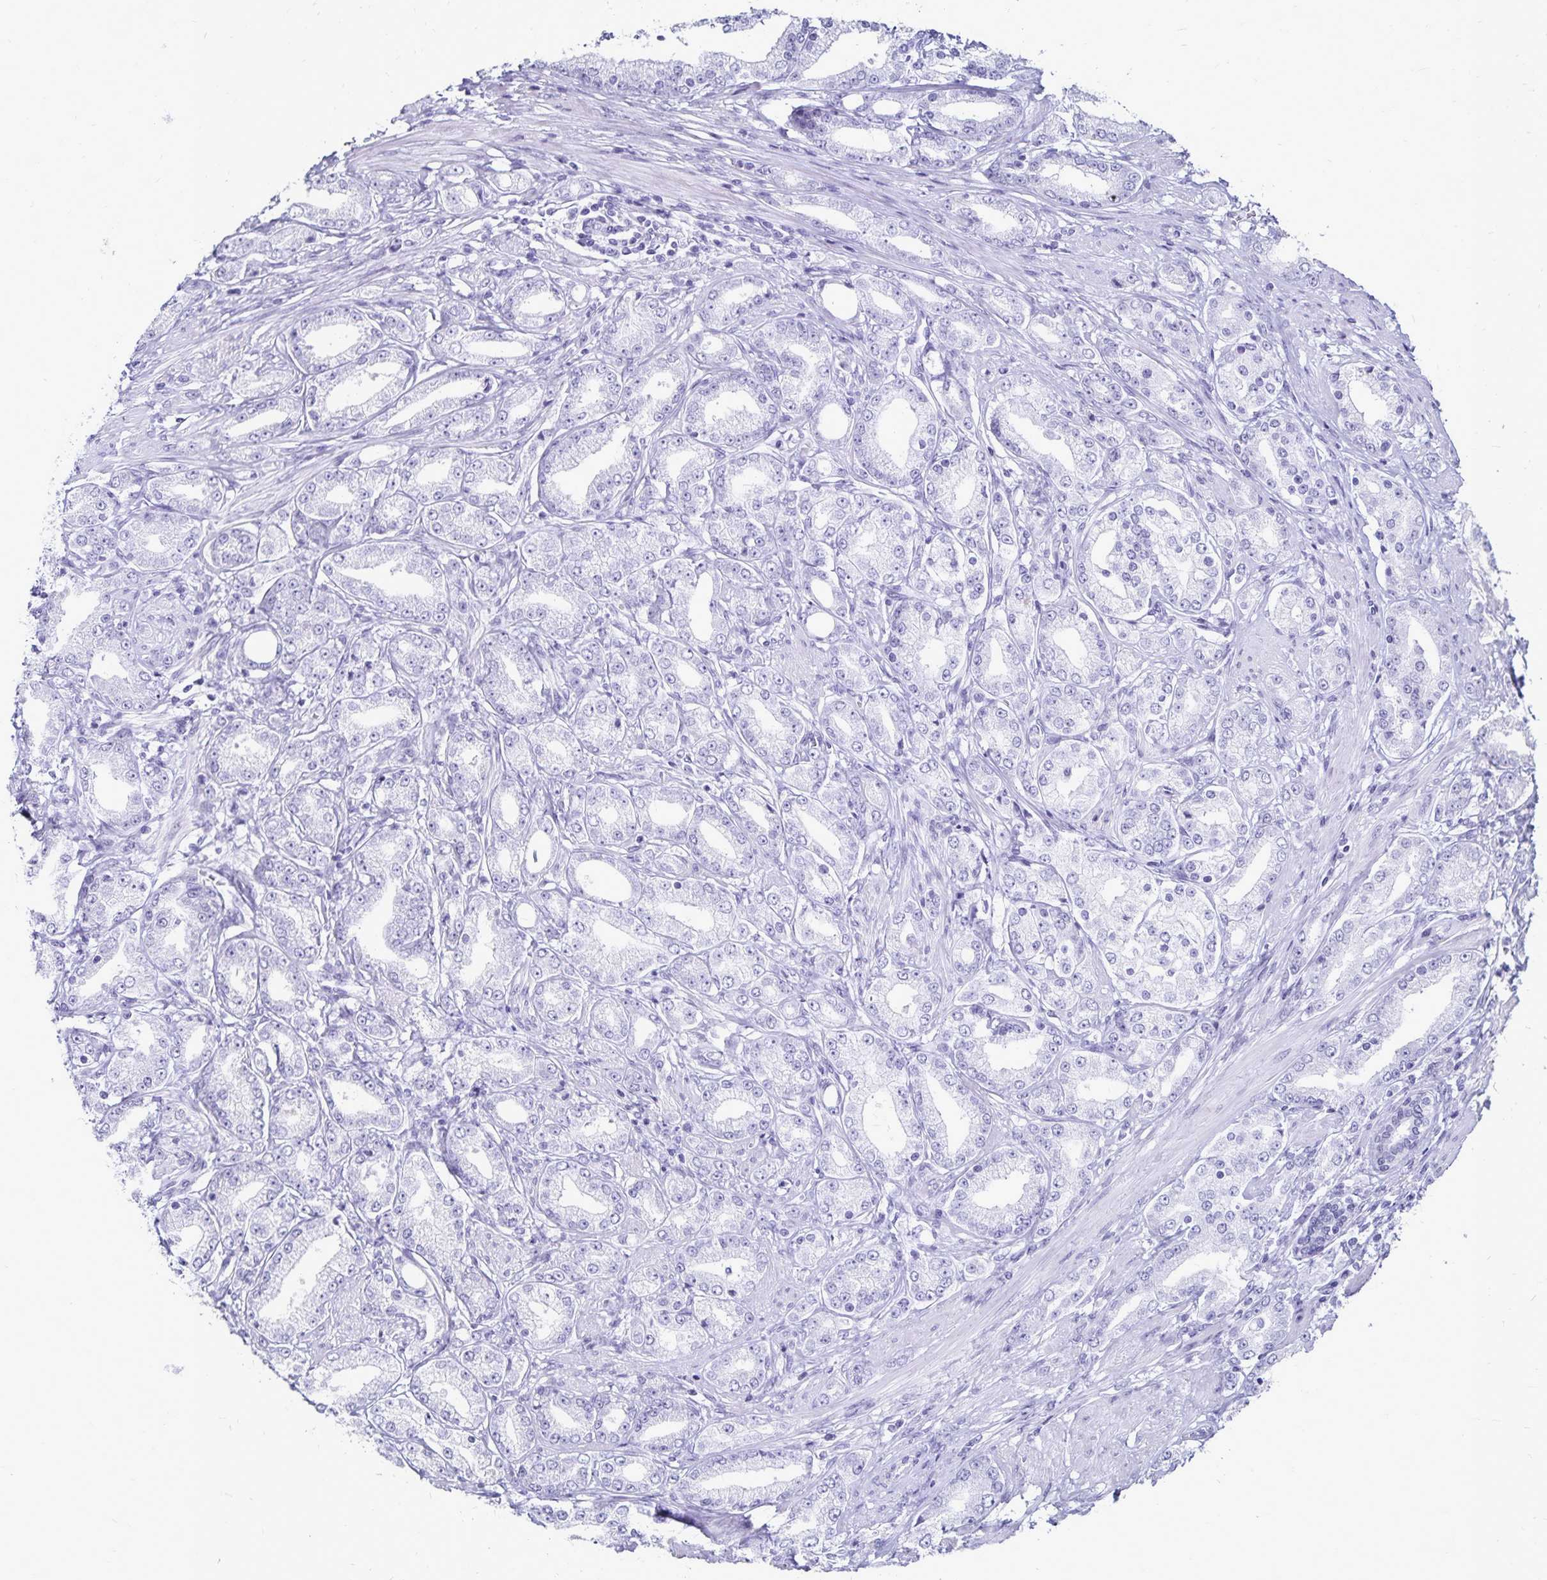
{"staining": {"intensity": "negative", "quantity": "none", "location": "none"}, "tissue": "prostate cancer", "cell_type": "Tumor cells", "image_type": "cancer", "snomed": [{"axis": "morphology", "description": "Adenocarcinoma, High grade"}, {"axis": "topography", "description": "Prostate"}], "caption": "This photomicrograph is of high-grade adenocarcinoma (prostate) stained with IHC to label a protein in brown with the nuclei are counter-stained blue. There is no staining in tumor cells.", "gene": "GIP", "patient": {"sex": "male", "age": 67}}